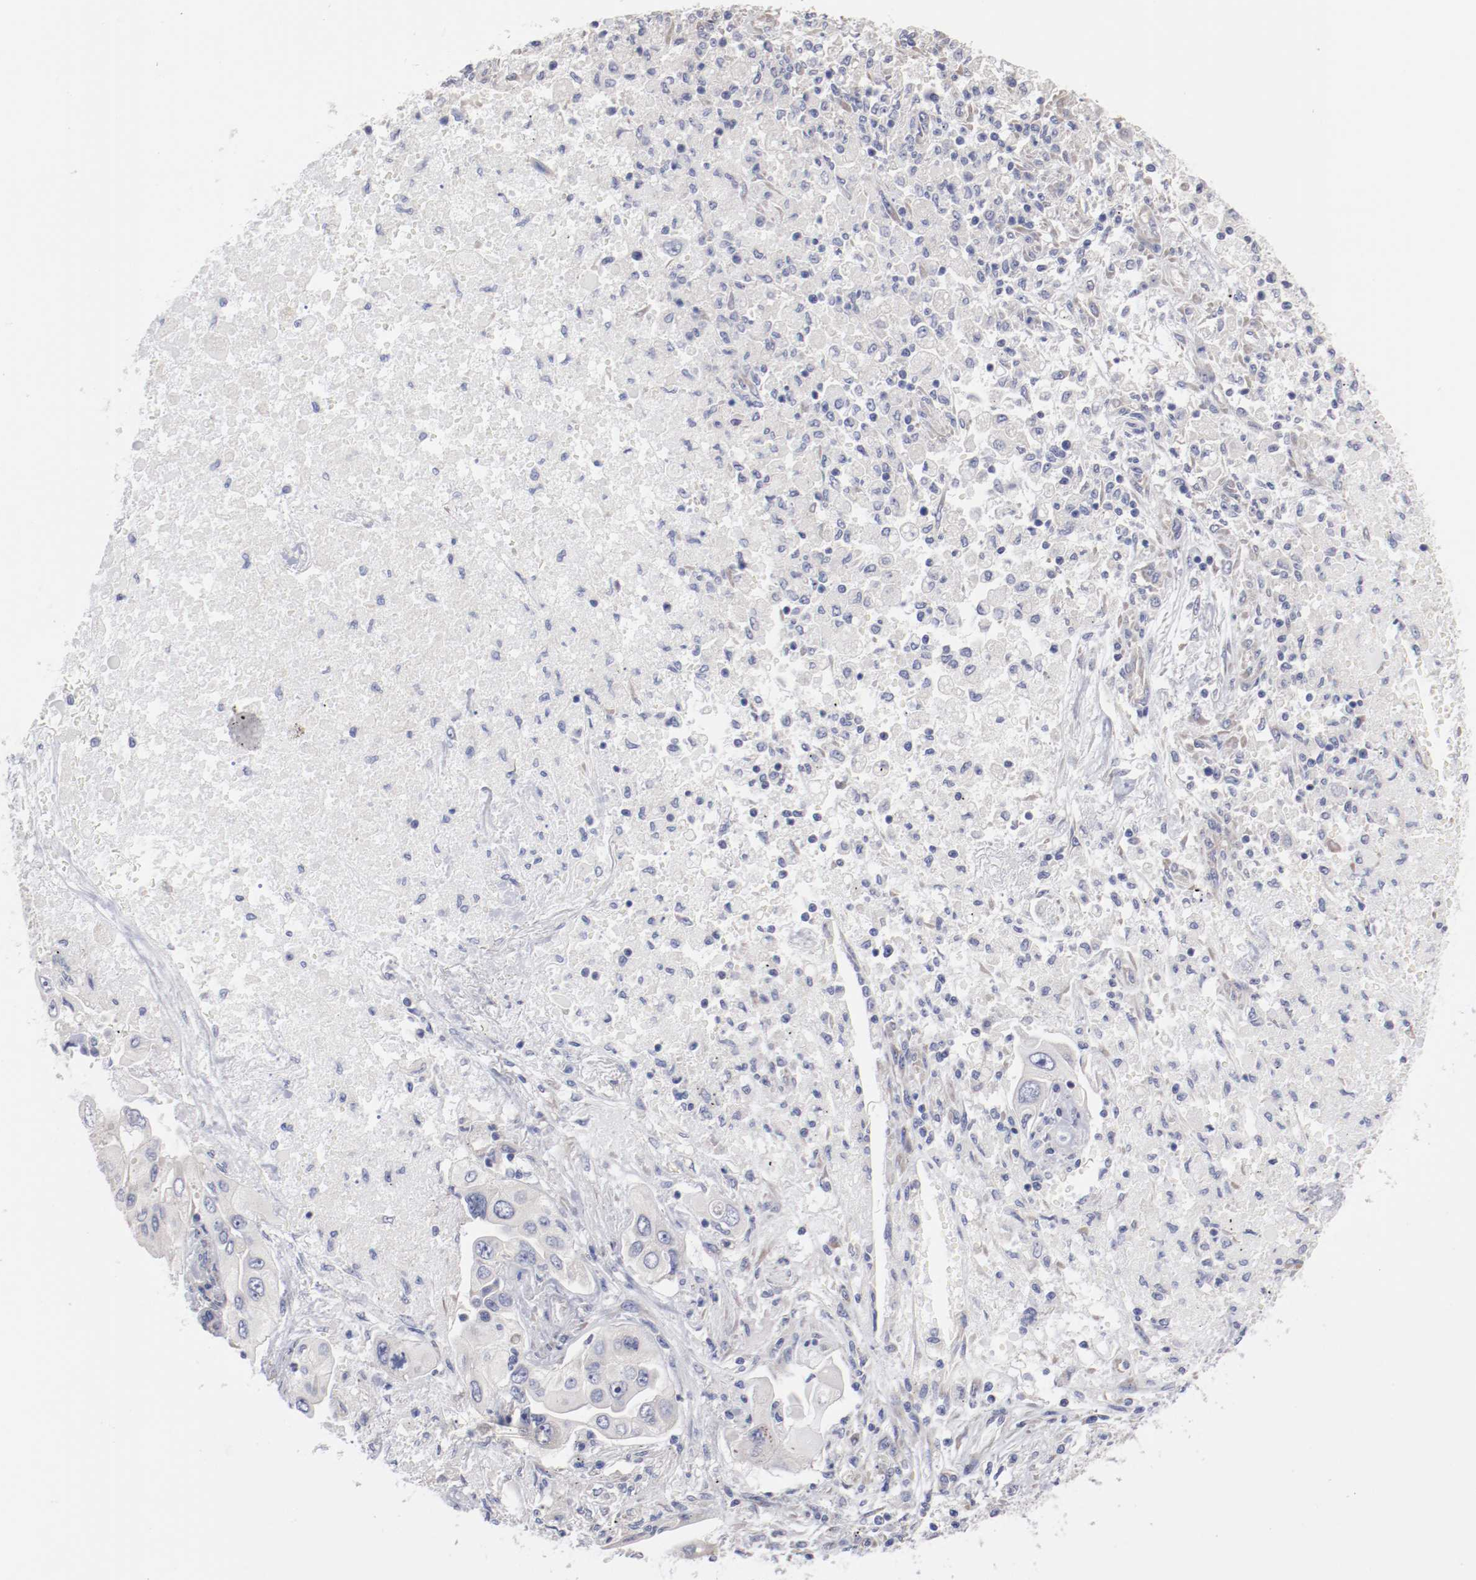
{"staining": {"intensity": "negative", "quantity": "none", "location": "none"}, "tissue": "lung cancer", "cell_type": "Tumor cells", "image_type": "cancer", "snomed": [{"axis": "morphology", "description": "Adenocarcinoma, NOS"}, {"axis": "topography", "description": "Lung"}], "caption": "Immunohistochemistry (IHC) photomicrograph of neoplastic tissue: human adenocarcinoma (lung) stained with DAB (3,3'-diaminobenzidine) exhibits no significant protein staining in tumor cells.", "gene": "CPE", "patient": {"sex": "male", "age": 84}}